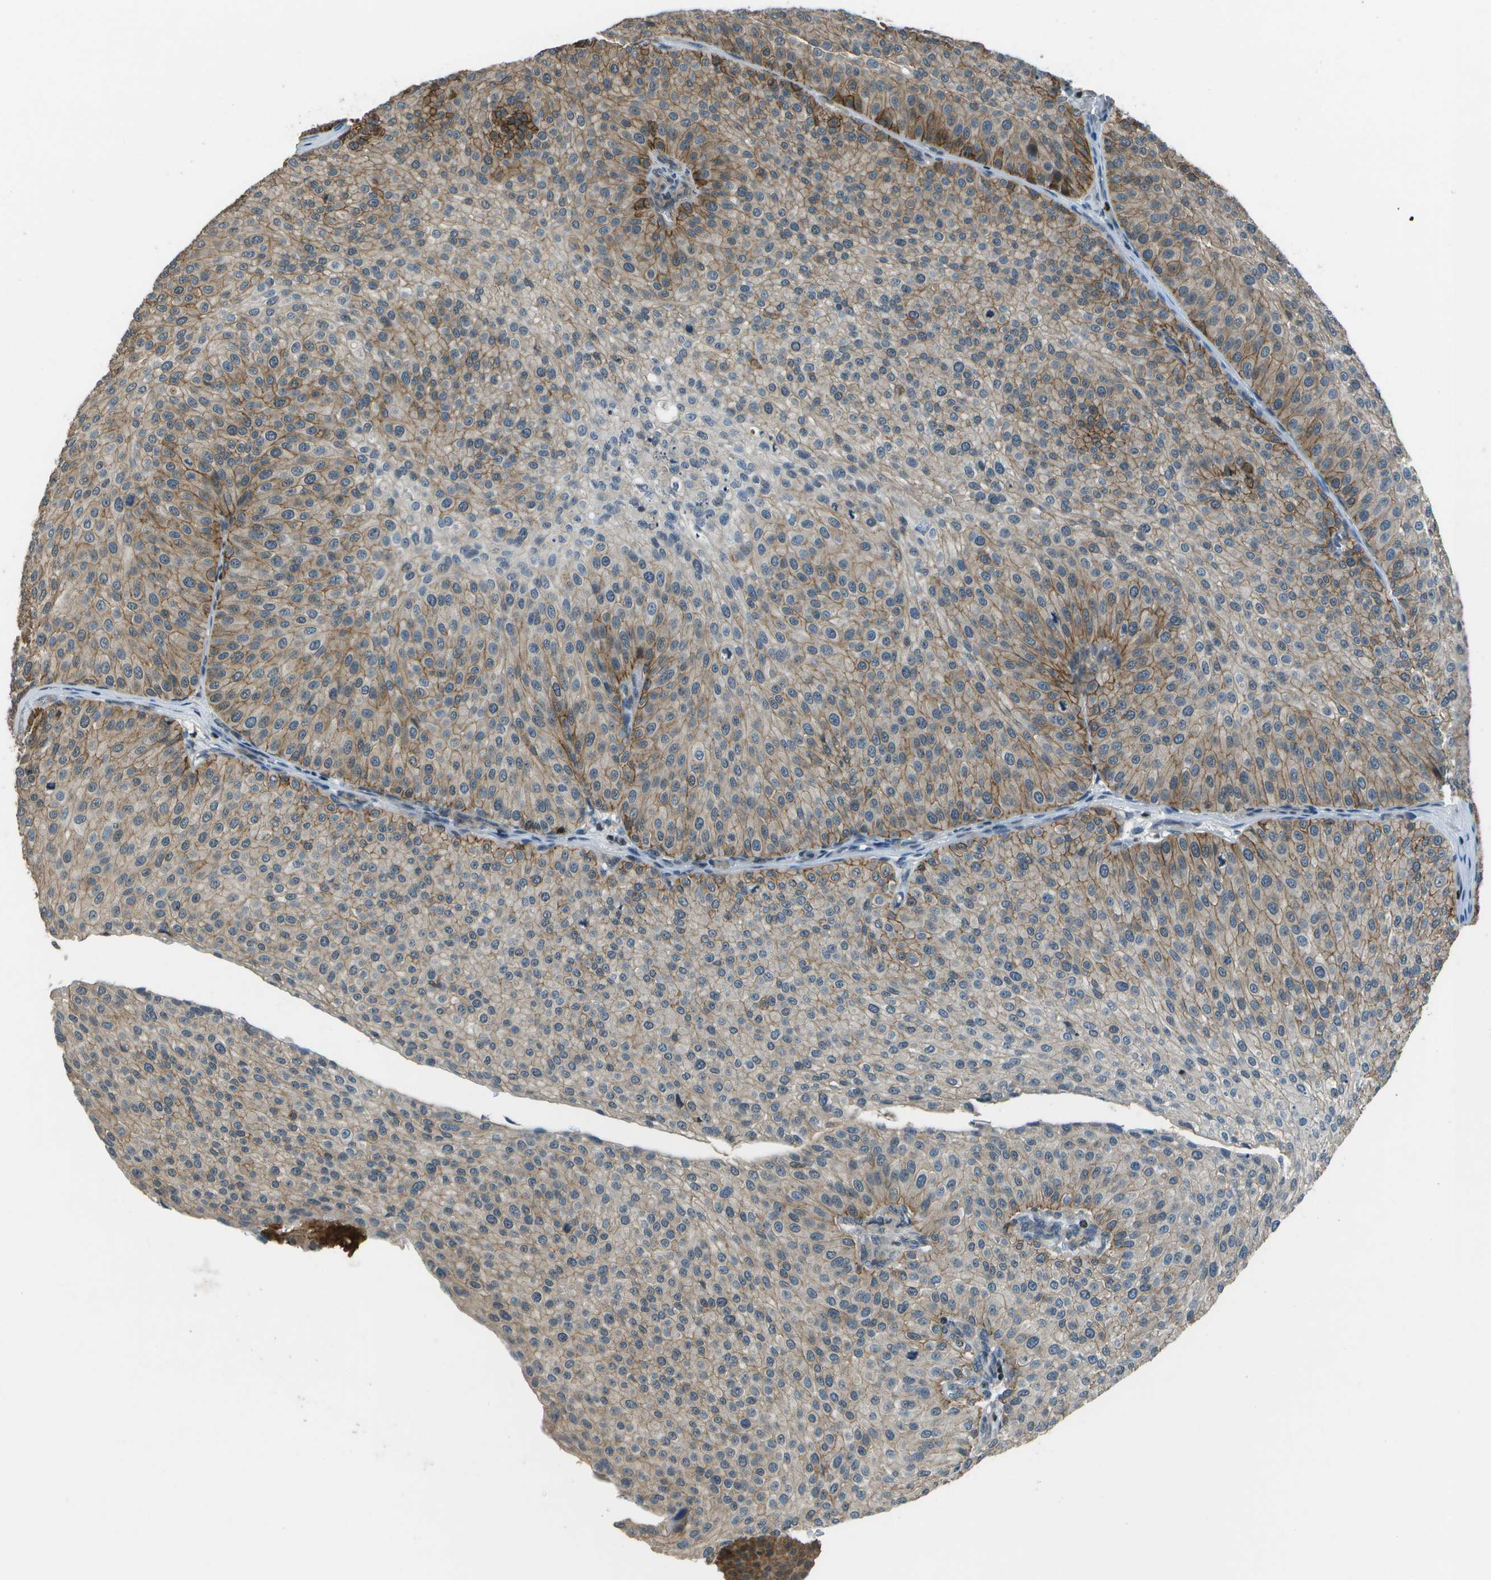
{"staining": {"intensity": "moderate", "quantity": "25%-75%", "location": "cytoplasmic/membranous"}, "tissue": "urothelial cancer", "cell_type": "Tumor cells", "image_type": "cancer", "snomed": [{"axis": "morphology", "description": "Urothelial carcinoma, Low grade"}, {"axis": "topography", "description": "Smooth muscle"}, {"axis": "topography", "description": "Urinary bladder"}], "caption": "Tumor cells exhibit medium levels of moderate cytoplasmic/membranous expression in about 25%-75% of cells in low-grade urothelial carcinoma.", "gene": "PDLIM1", "patient": {"sex": "male", "age": 60}}